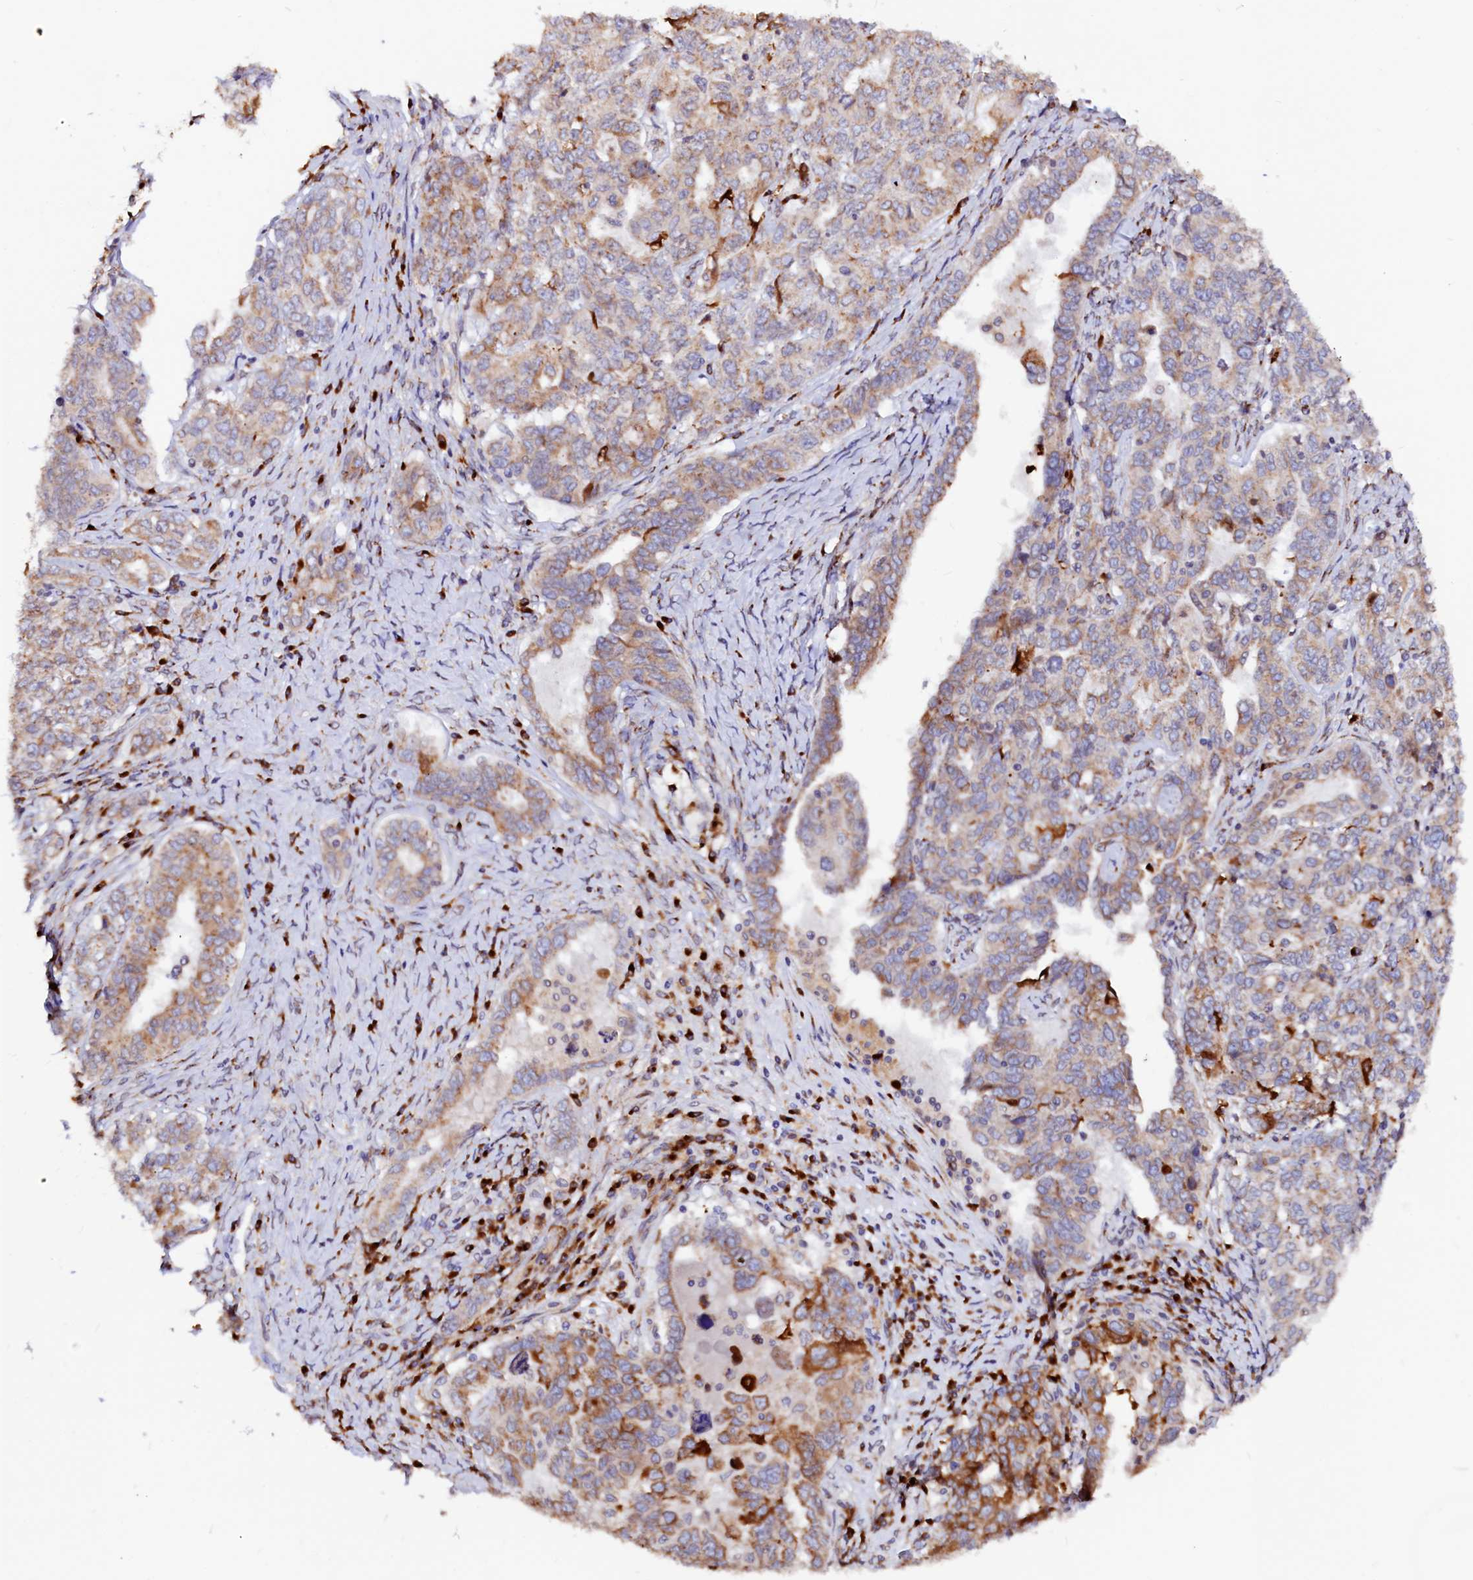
{"staining": {"intensity": "moderate", "quantity": "<25%", "location": "cytoplasmic/membranous"}, "tissue": "ovarian cancer", "cell_type": "Tumor cells", "image_type": "cancer", "snomed": [{"axis": "morphology", "description": "Carcinoma, endometroid"}, {"axis": "topography", "description": "Ovary"}], "caption": "Immunohistochemistry photomicrograph of neoplastic tissue: human endometroid carcinoma (ovarian) stained using immunohistochemistry exhibits low levels of moderate protein expression localized specifically in the cytoplasmic/membranous of tumor cells, appearing as a cytoplasmic/membranous brown color.", "gene": "LMAN1", "patient": {"sex": "female", "age": 62}}